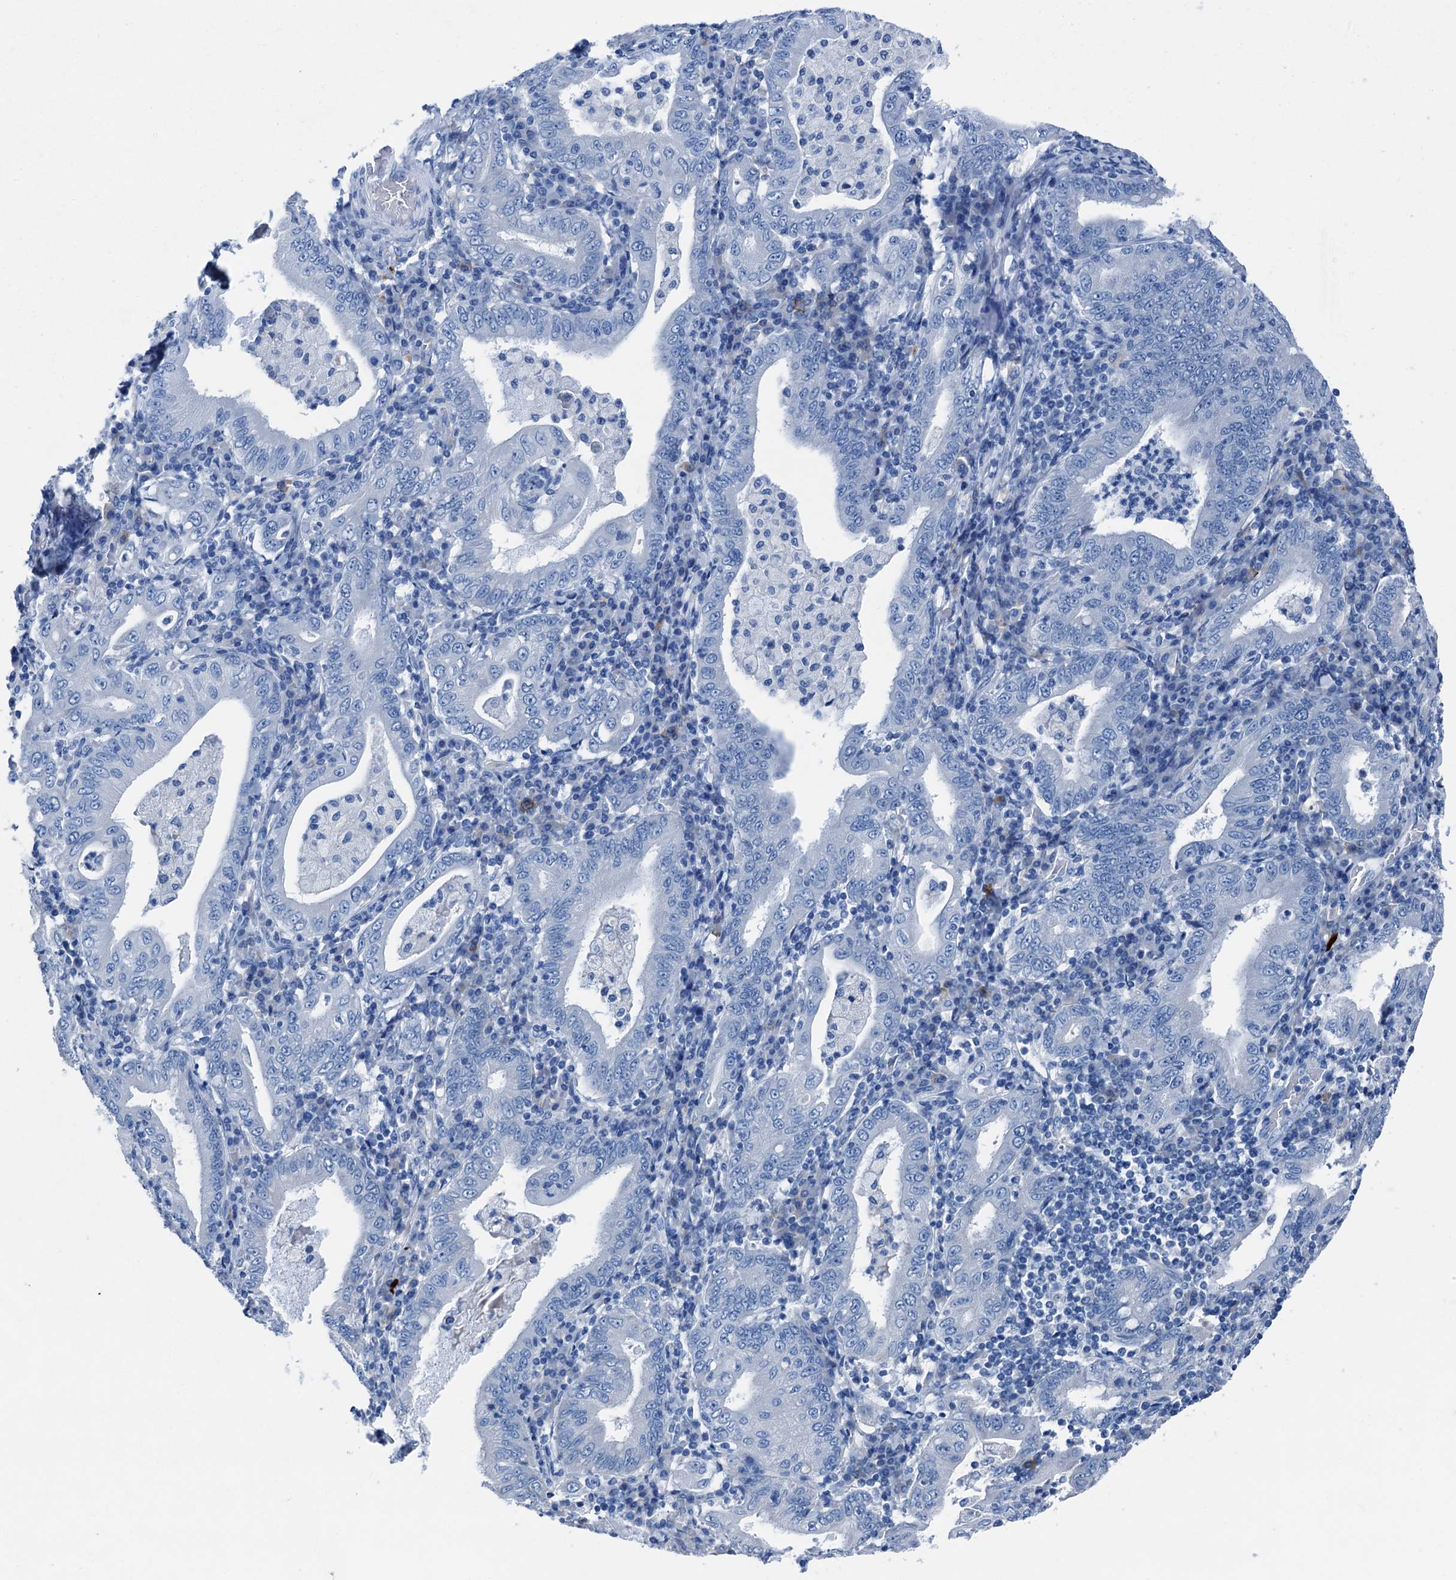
{"staining": {"intensity": "negative", "quantity": "none", "location": "none"}, "tissue": "stomach cancer", "cell_type": "Tumor cells", "image_type": "cancer", "snomed": [{"axis": "morphology", "description": "Normal tissue, NOS"}, {"axis": "morphology", "description": "Adenocarcinoma, NOS"}, {"axis": "topography", "description": "Esophagus"}, {"axis": "topography", "description": "Stomach, upper"}, {"axis": "topography", "description": "Peripheral nerve tissue"}], "caption": "The immunohistochemistry (IHC) photomicrograph has no significant expression in tumor cells of adenocarcinoma (stomach) tissue. (Stains: DAB (3,3'-diaminobenzidine) immunohistochemistry (IHC) with hematoxylin counter stain, Microscopy: brightfield microscopy at high magnification).", "gene": "C1QTNF4", "patient": {"sex": "male", "age": 62}}